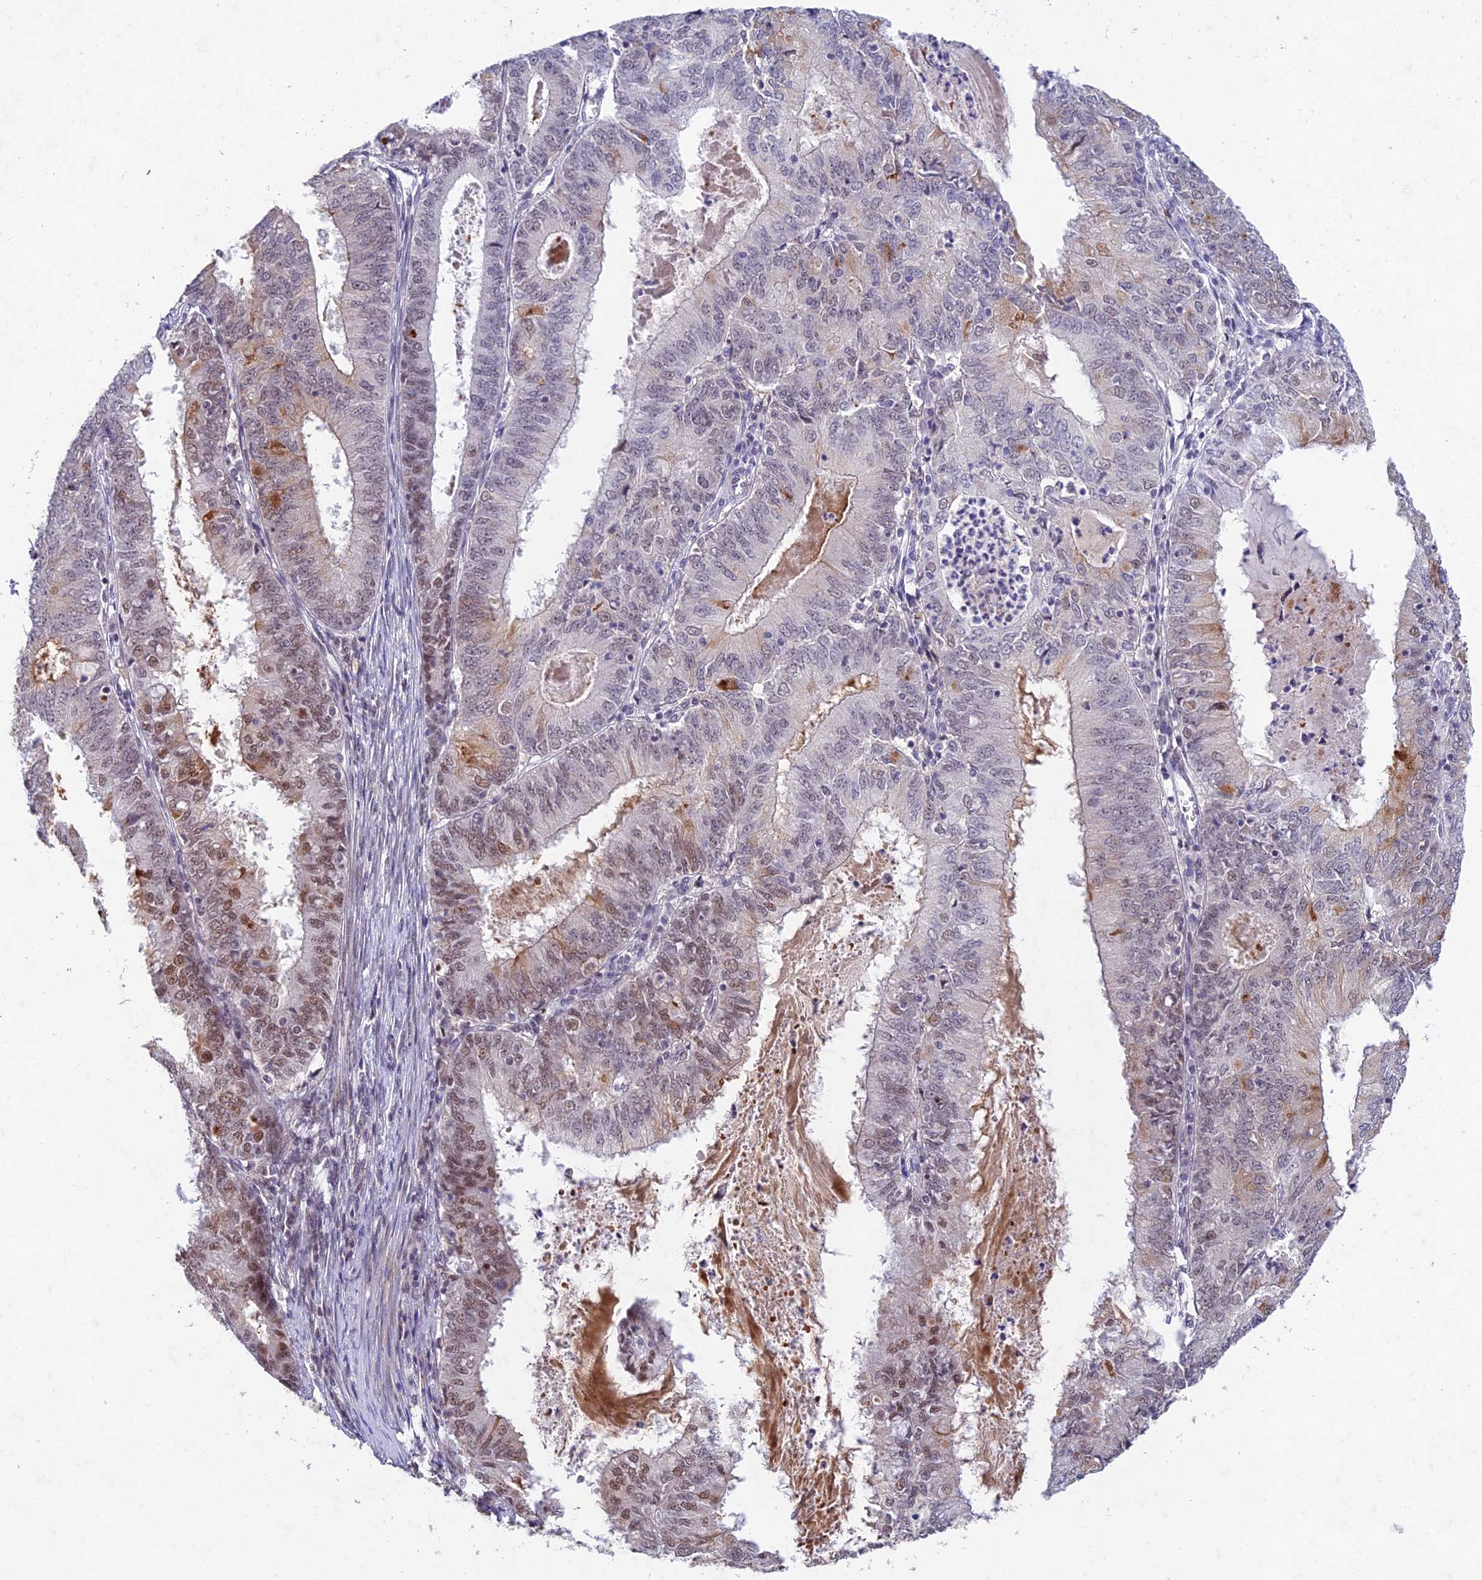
{"staining": {"intensity": "moderate", "quantity": "<25%", "location": "cytoplasmic/membranous,nuclear"}, "tissue": "endometrial cancer", "cell_type": "Tumor cells", "image_type": "cancer", "snomed": [{"axis": "morphology", "description": "Adenocarcinoma, NOS"}, {"axis": "topography", "description": "Endometrium"}], "caption": "Immunohistochemistry (IHC) histopathology image of neoplastic tissue: human endometrial cancer stained using immunohistochemistry (IHC) displays low levels of moderate protein expression localized specifically in the cytoplasmic/membranous and nuclear of tumor cells, appearing as a cytoplasmic/membranous and nuclear brown color.", "gene": "RAVER1", "patient": {"sex": "female", "age": 57}}